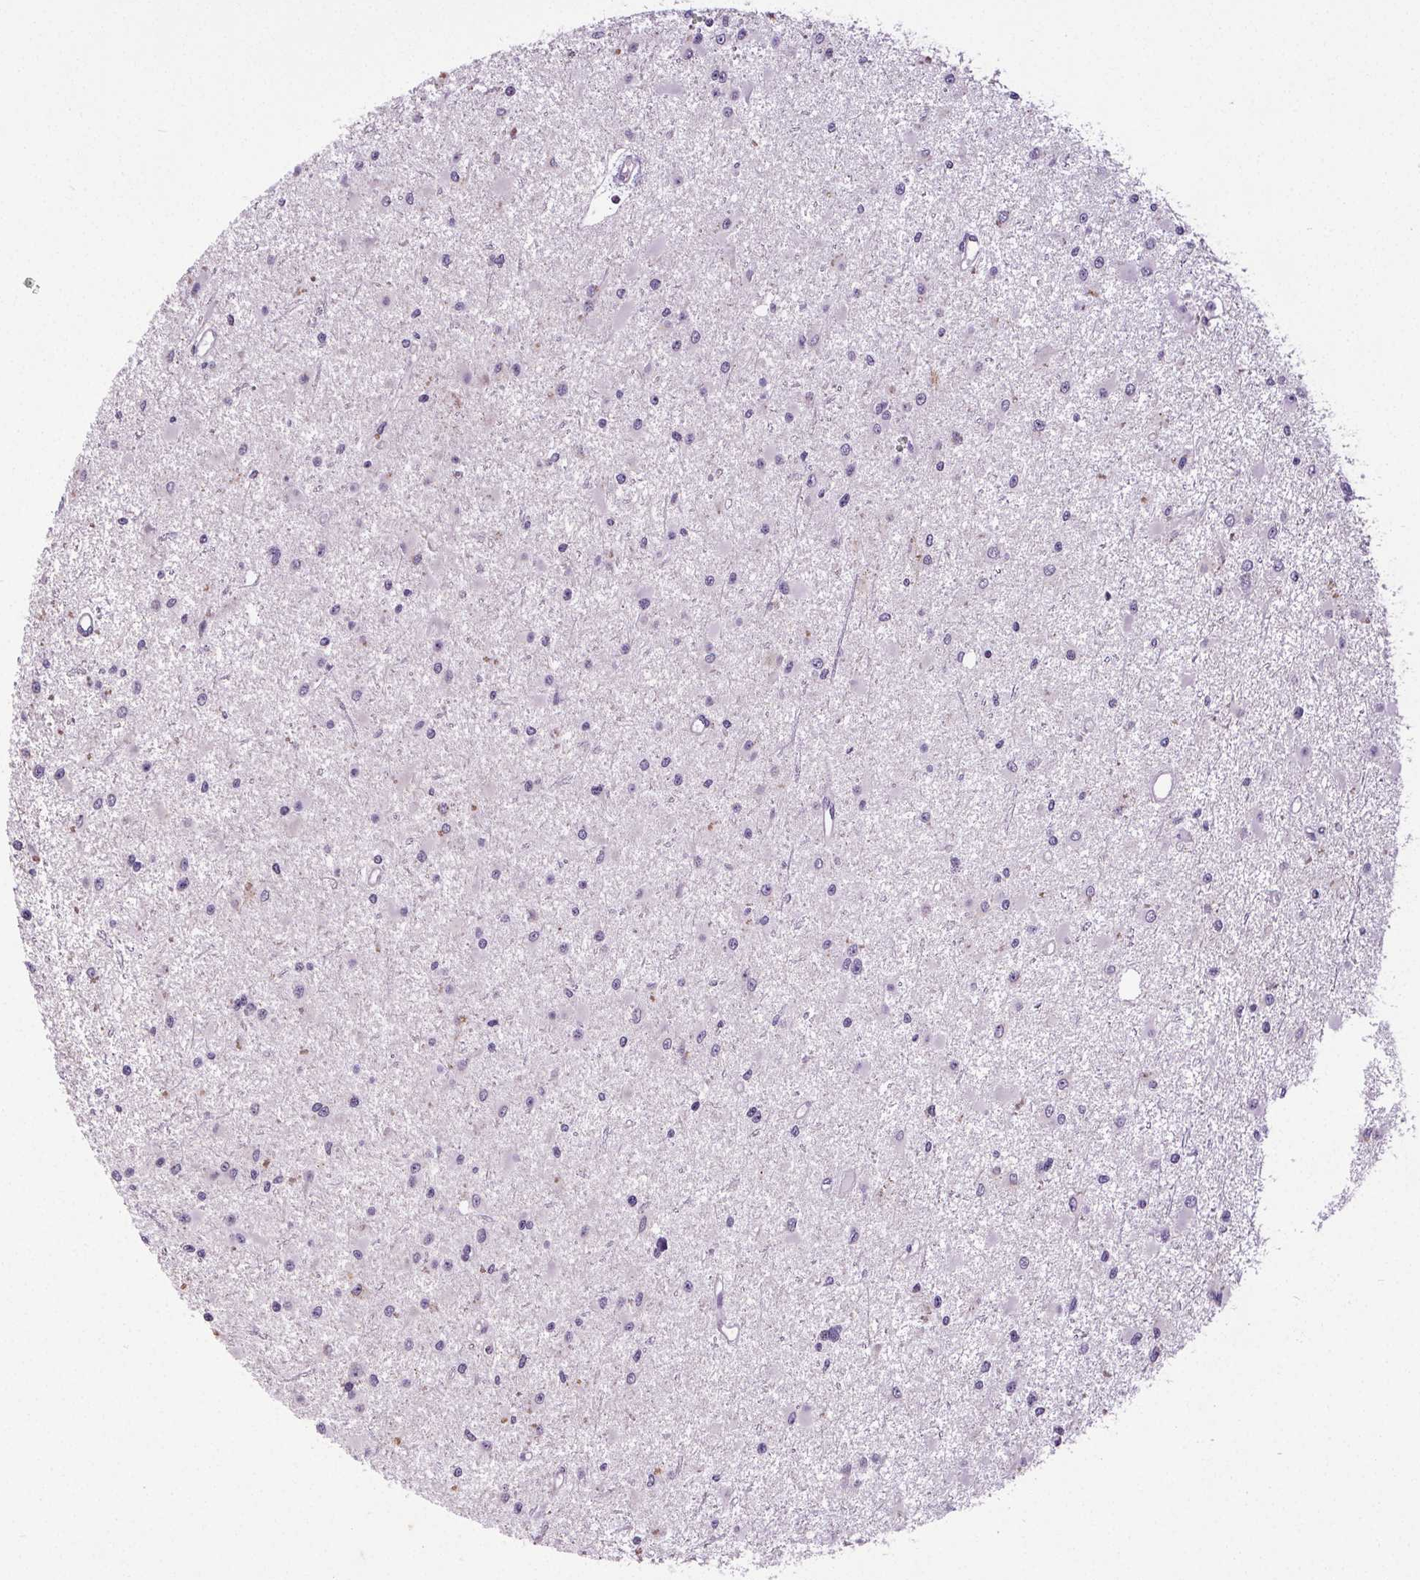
{"staining": {"intensity": "negative", "quantity": "none", "location": "none"}, "tissue": "glioma", "cell_type": "Tumor cells", "image_type": "cancer", "snomed": [{"axis": "morphology", "description": "Glioma, malignant, High grade"}, {"axis": "topography", "description": "Brain"}], "caption": "Protein analysis of malignant glioma (high-grade) displays no significant expression in tumor cells.", "gene": "GPIHBP1", "patient": {"sex": "male", "age": 54}}